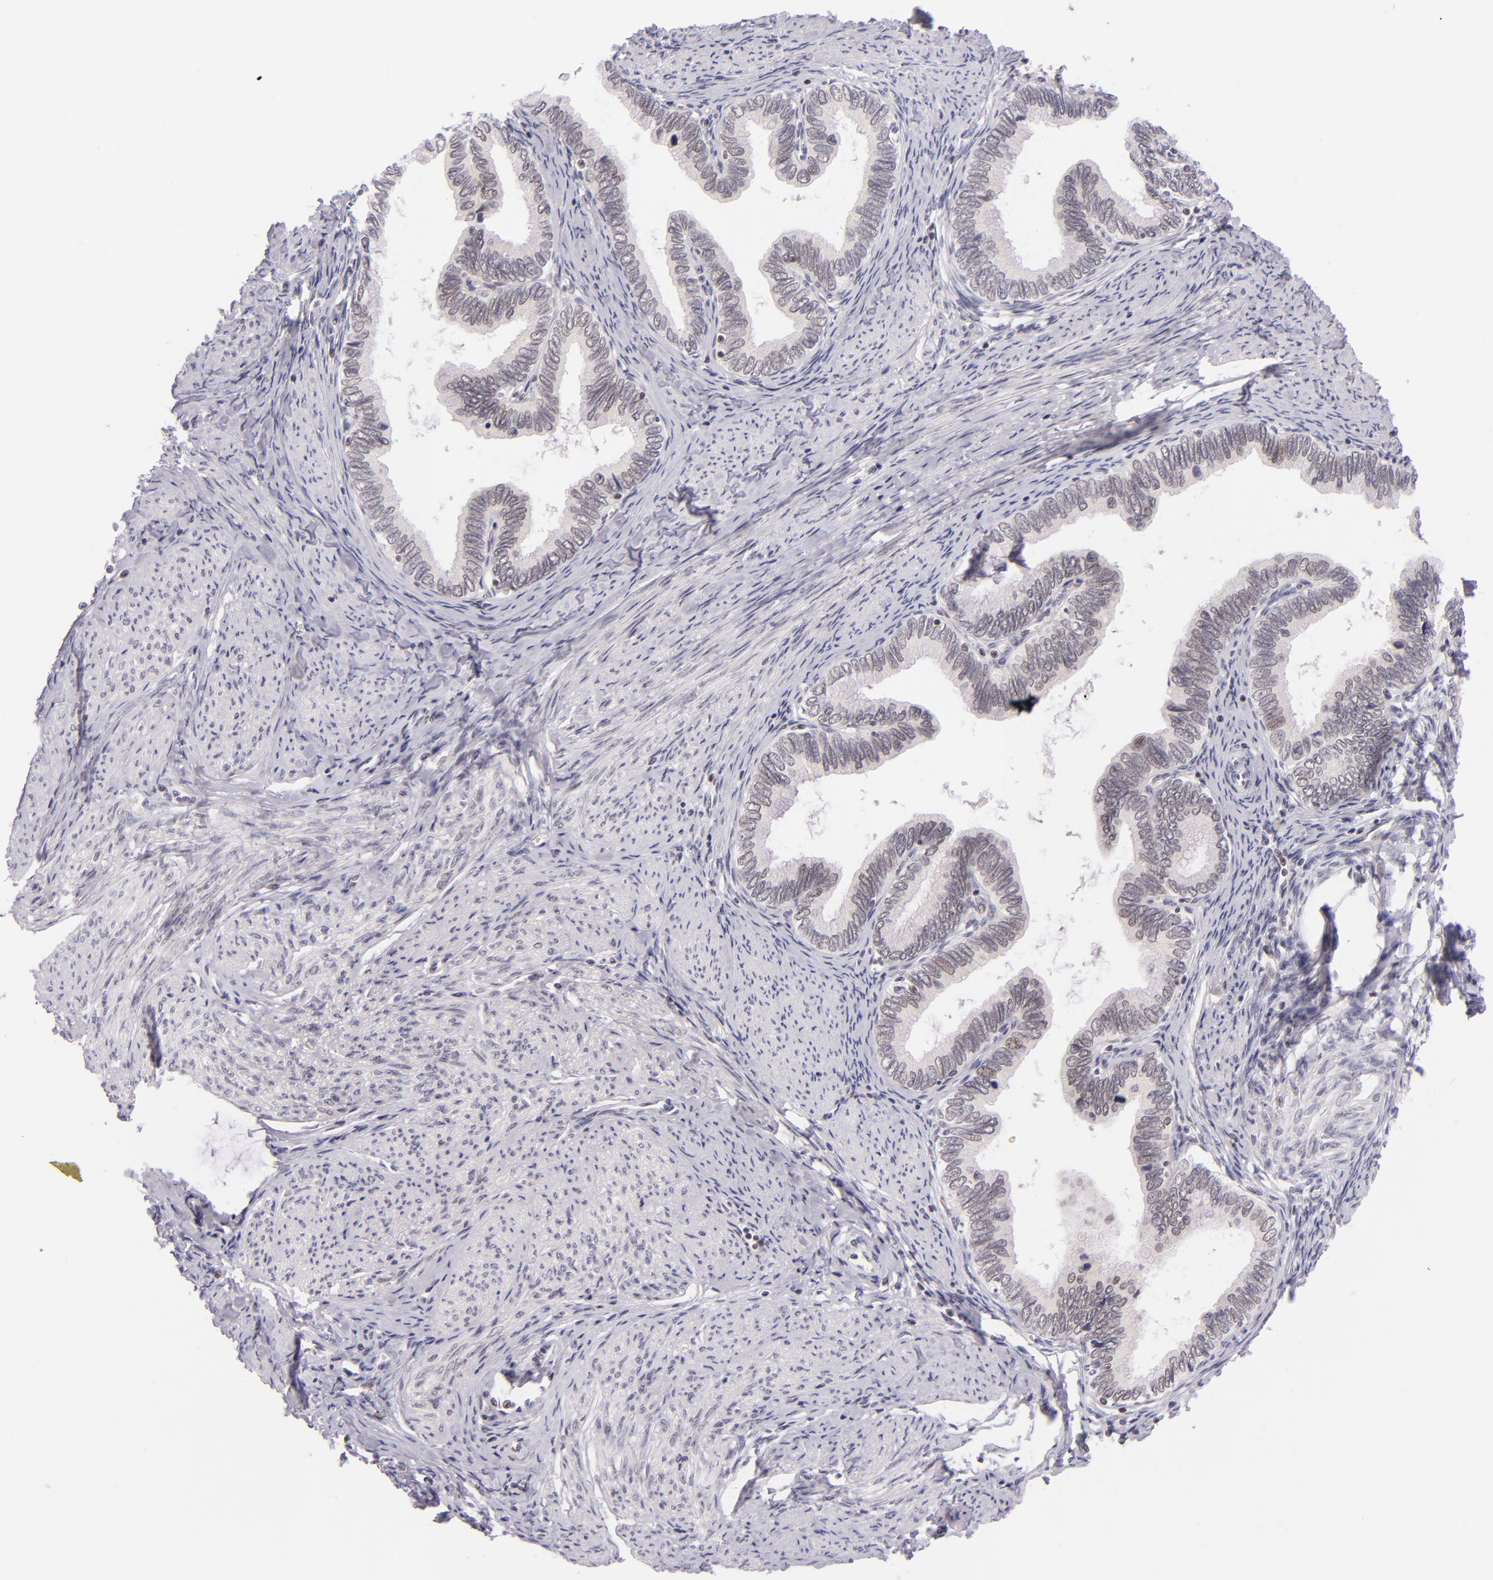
{"staining": {"intensity": "negative", "quantity": "none", "location": "none"}, "tissue": "cervical cancer", "cell_type": "Tumor cells", "image_type": "cancer", "snomed": [{"axis": "morphology", "description": "Adenocarcinoma, NOS"}, {"axis": "topography", "description": "Cervix"}], "caption": "Adenocarcinoma (cervical) was stained to show a protein in brown. There is no significant staining in tumor cells.", "gene": "BCL3", "patient": {"sex": "female", "age": 49}}